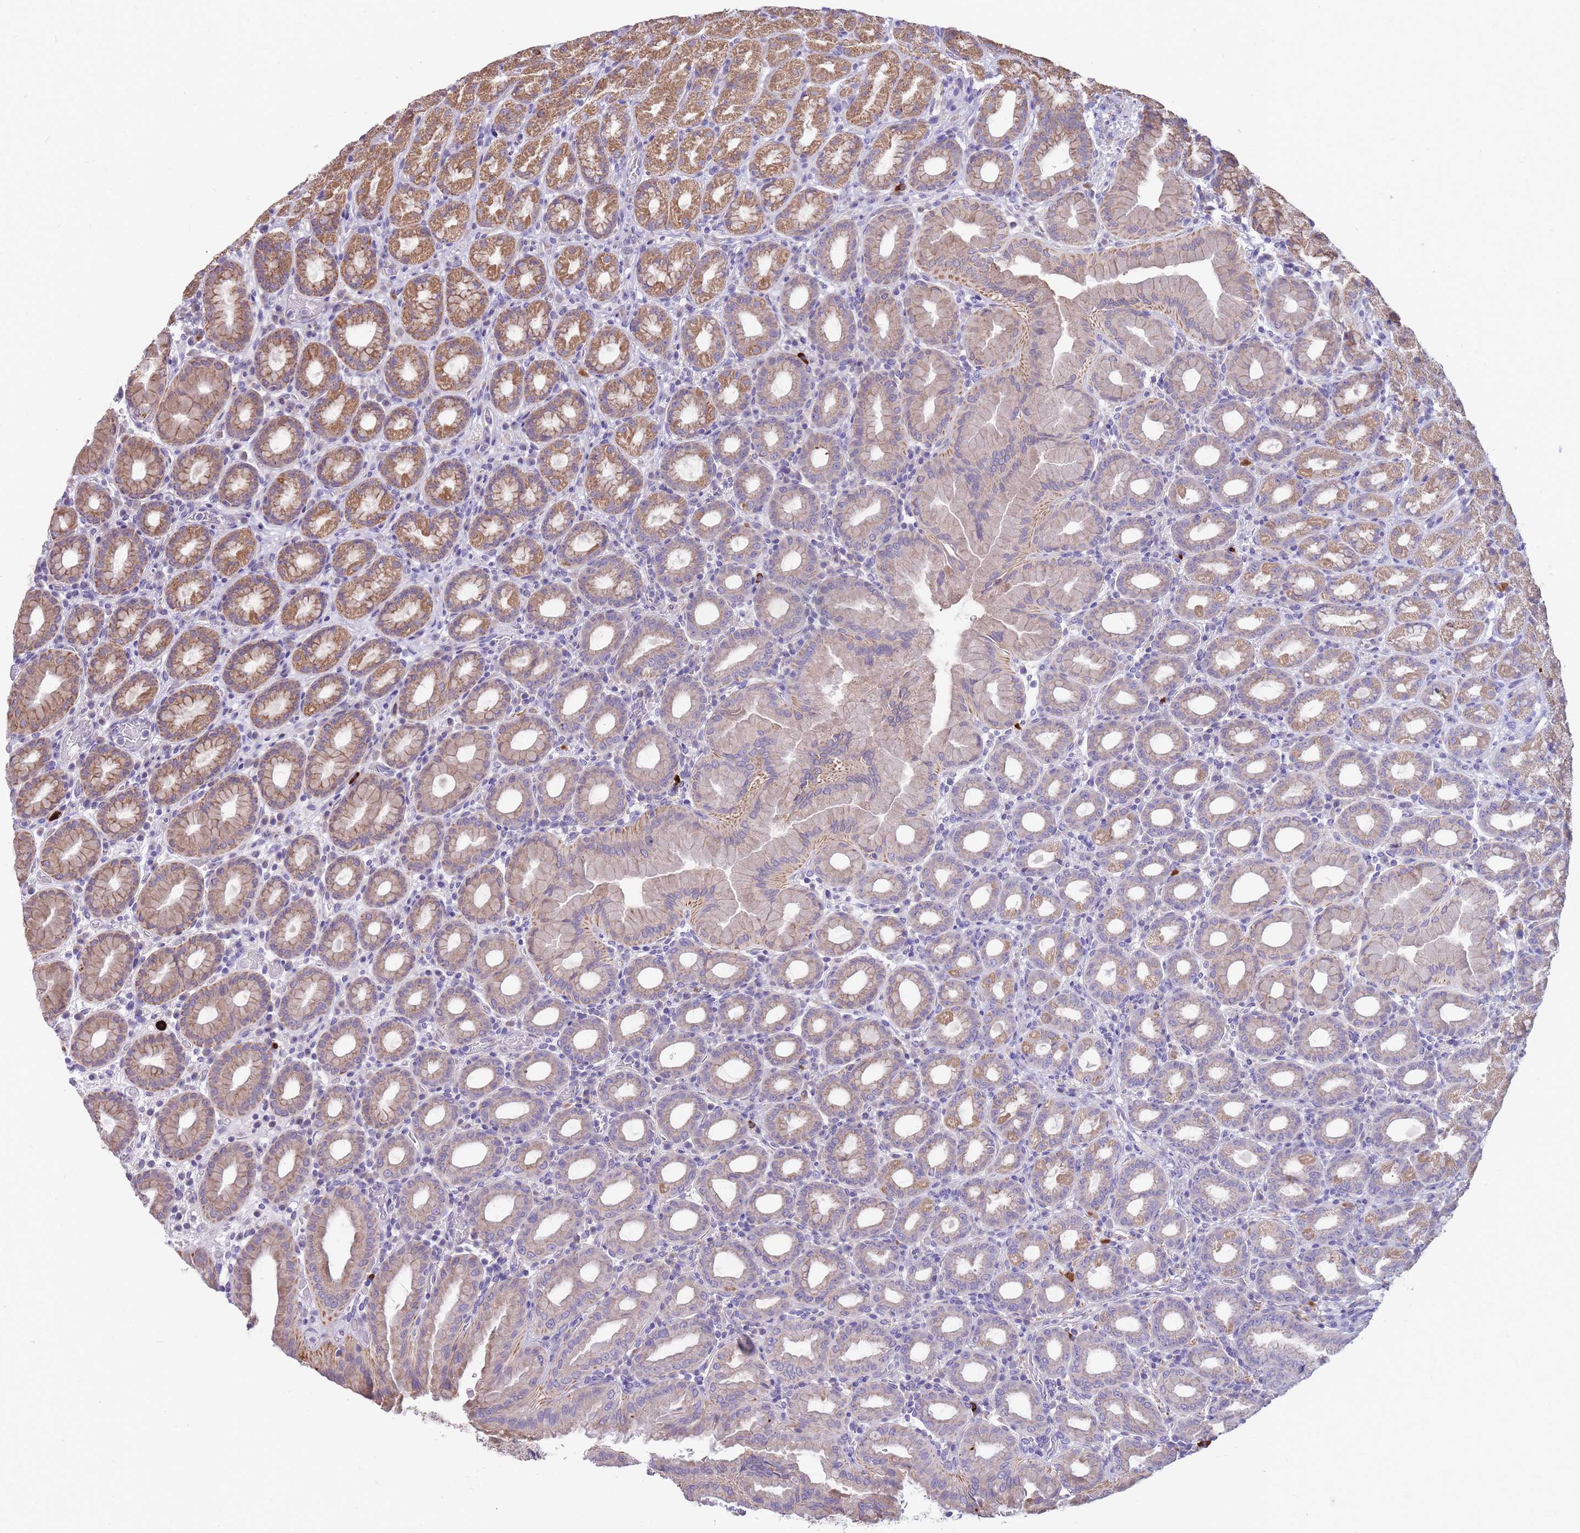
{"staining": {"intensity": "moderate", "quantity": "25%-75%", "location": "cytoplasmic/membranous"}, "tissue": "stomach", "cell_type": "Glandular cells", "image_type": "normal", "snomed": [{"axis": "morphology", "description": "Normal tissue, NOS"}, {"axis": "topography", "description": "Stomach, upper"}, {"axis": "topography", "description": "Stomach"}], "caption": "Immunohistochemistry photomicrograph of normal stomach: stomach stained using immunohistochemistry (IHC) shows medium levels of moderate protein expression localized specifically in the cytoplasmic/membranous of glandular cells, appearing as a cytoplasmic/membranous brown color.", "gene": "RNF170", "patient": {"sex": "male", "age": 68}}